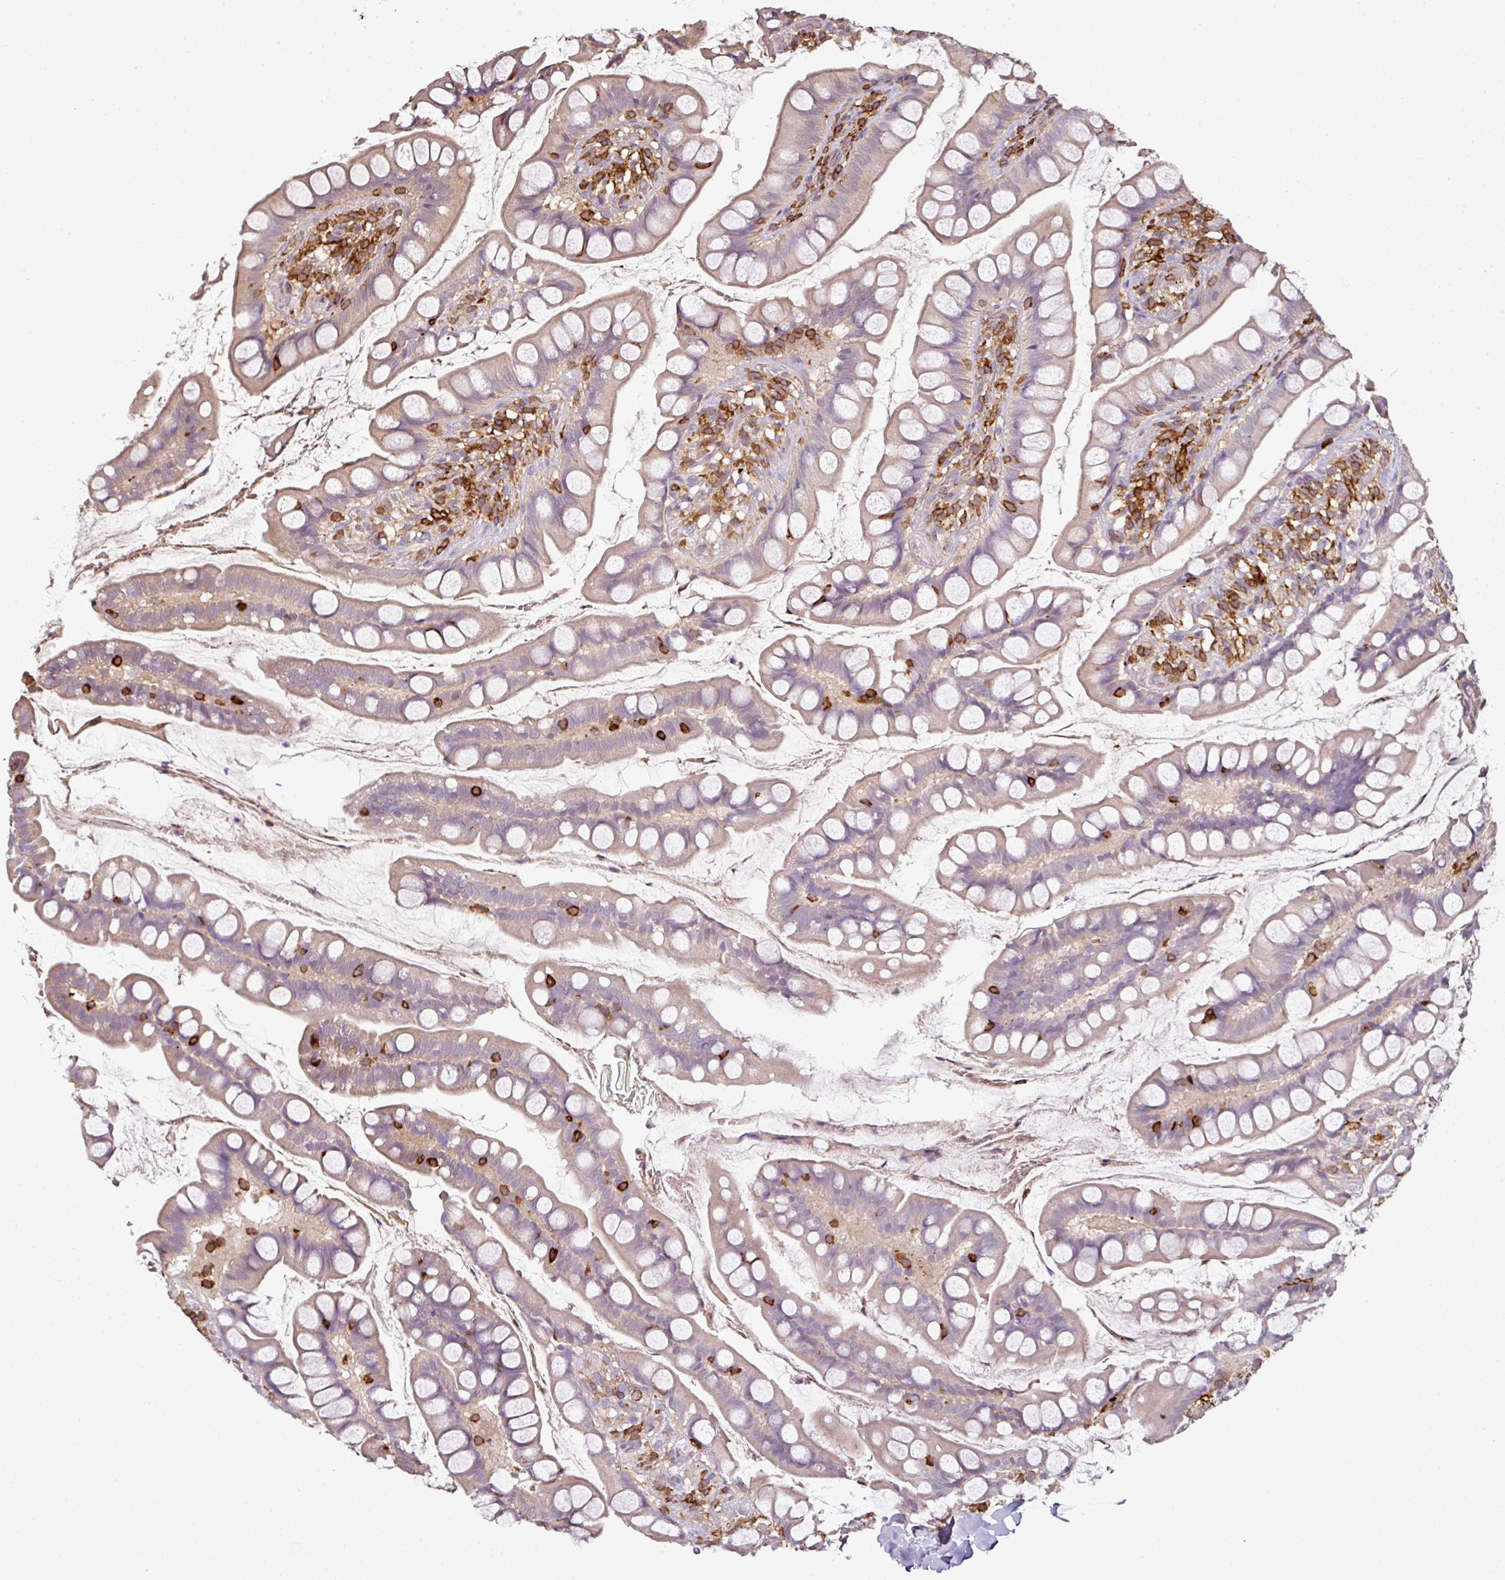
{"staining": {"intensity": "weak", "quantity": ">75%", "location": "cytoplasmic/membranous"}, "tissue": "small intestine", "cell_type": "Glandular cells", "image_type": "normal", "snomed": [{"axis": "morphology", "description": "Normal tissue, NOS"}, {"axis": "topography", "description": "Small intestine"}], "caption": "Immunohistochemistry (DAB (3,3'-diaminobenzidine)) staining of benign small intestine demonstrates weak cytoplasmic/membranous protein positivity in approximately >75% of glandular cells.", "gene": "OLFML2B", "patient": {"sex": "male", "age": 70}}